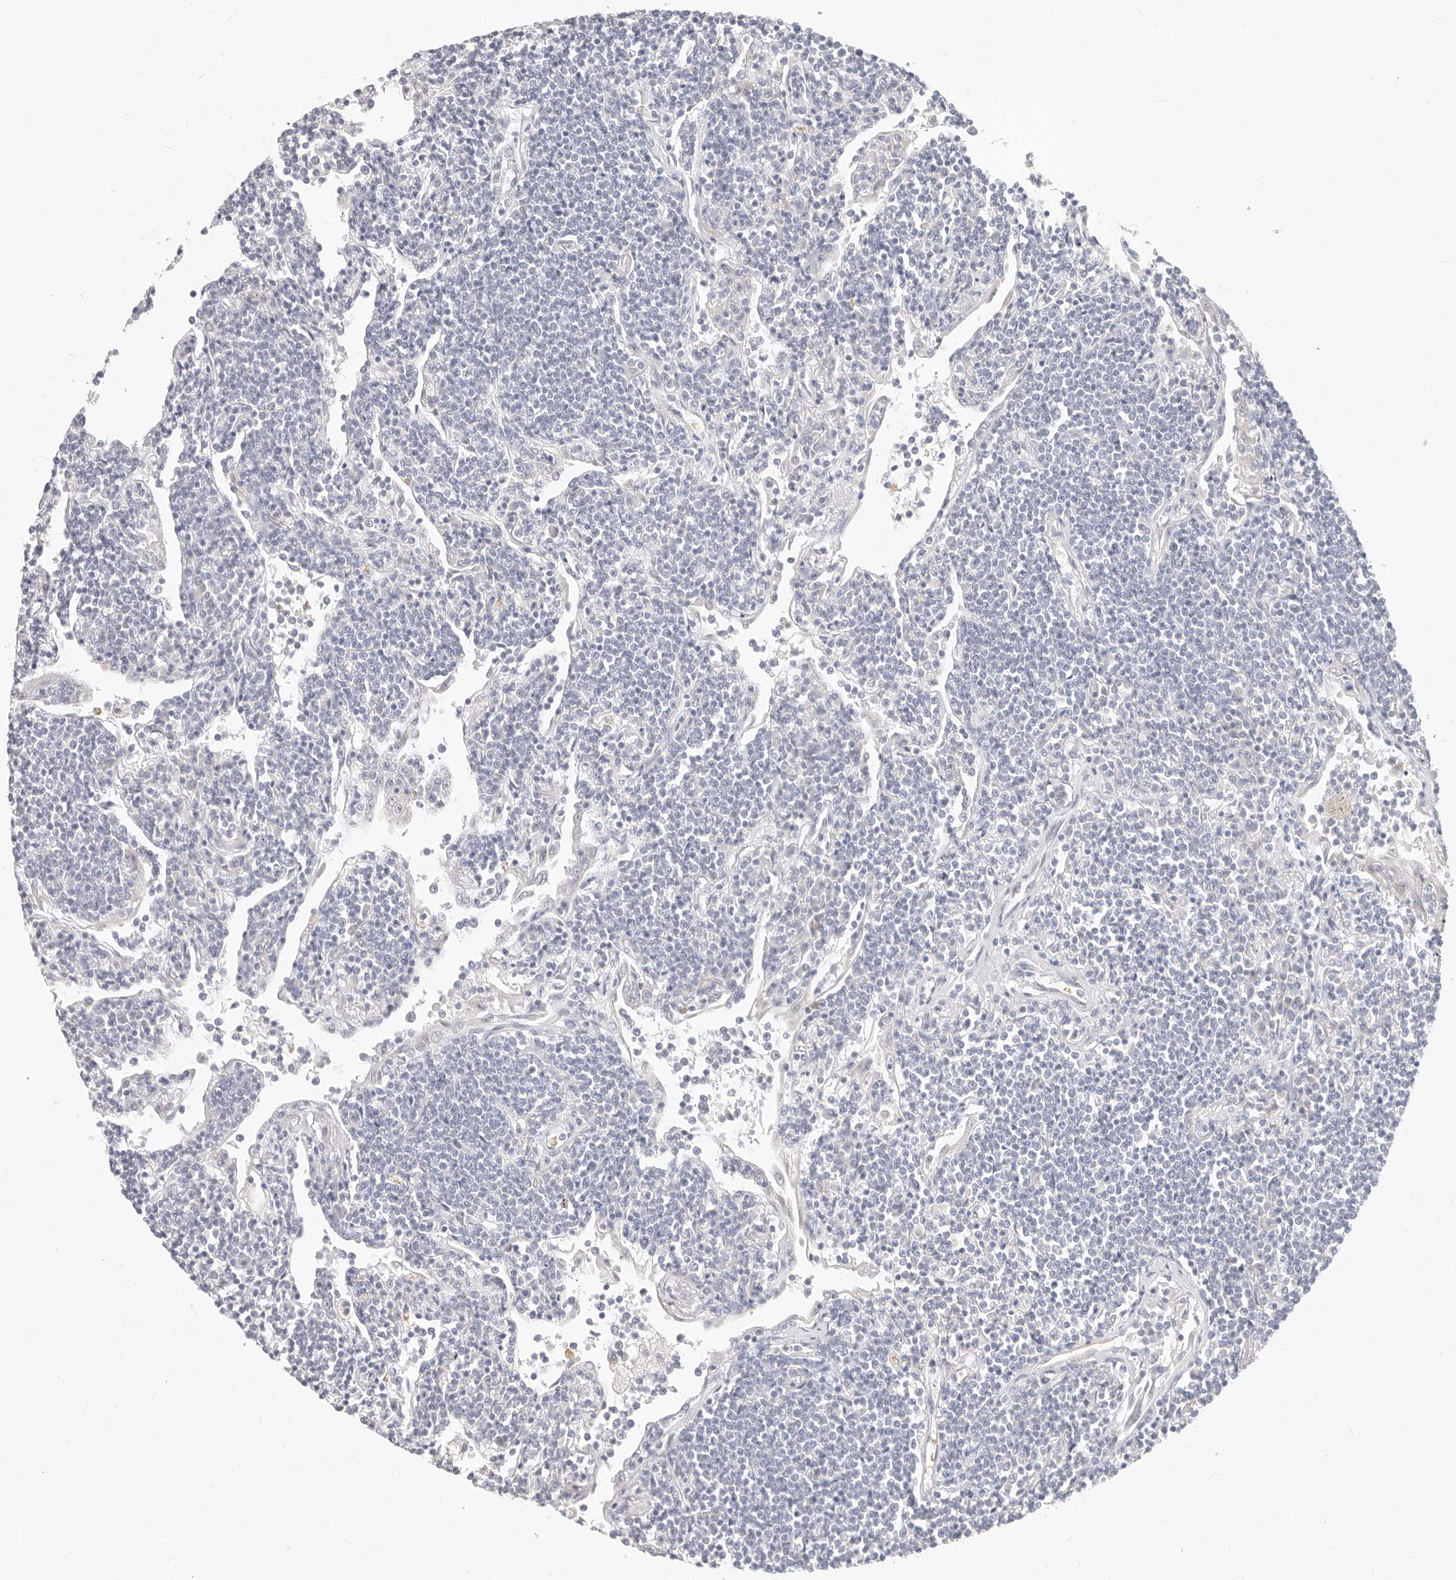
{"staining": {"intensity": "negative", "quantity": "none", "location": "none"}, "tissue": "lymphoma", "cell_type": "Tumor cells", "image_type": "cancer", "snomed": [{"axis": "morphology", "description": "Malignant lymphoma, non-Hodgkin's type, Low grade"}, {"axis": "topography", "description": "Lung"}], "caption": "This image is of malignant lymphoma, non-Hodgkin's type (low-grade) stained with immunohistochemistry (IHC) to label a protein in brown with the nuclei are counter-stained blue. There is no staining in tumor cells.", "gene": "ASCL1", "patient": {"sex": "female", "age": 71}}